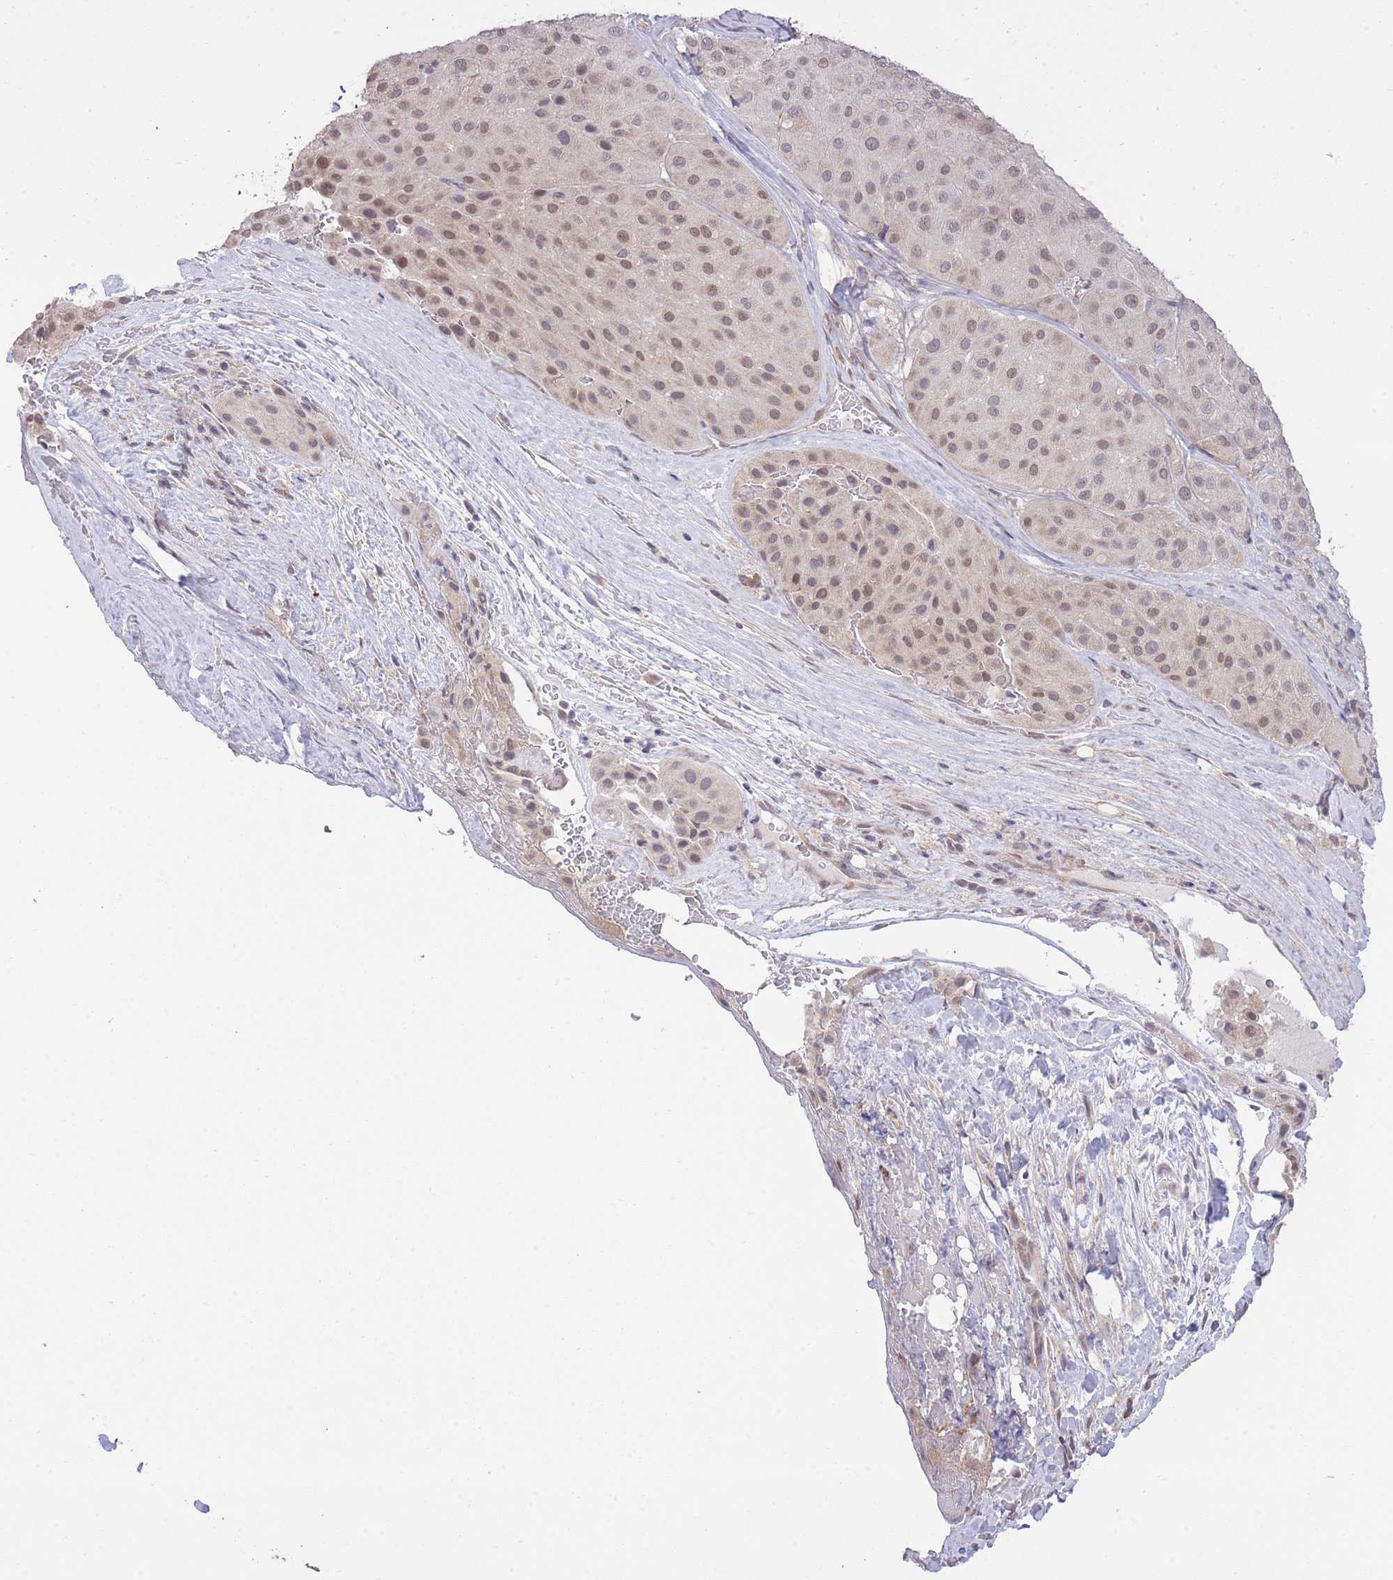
{"staining": {"intensity": "weak", "quantity": "25%-75%", "location": "nuclear"}, "tissue": "melanoma", "cell_type": "Tumor cells", "image_type": "cancer", "snomed": [{"axis": "morphology", "description": "Malignant melanoma, Metastatic site"}, {"axis": "topography", "description": "Smooth muscle"}], "caption": "Melanoma tissue exhibits weak nuclear expression in approximately 25%-75% of tumor cells, visualized by immunohistochemistry.", "gene": "ELOA2", "patient": {"sex": "male", "age": 41}}